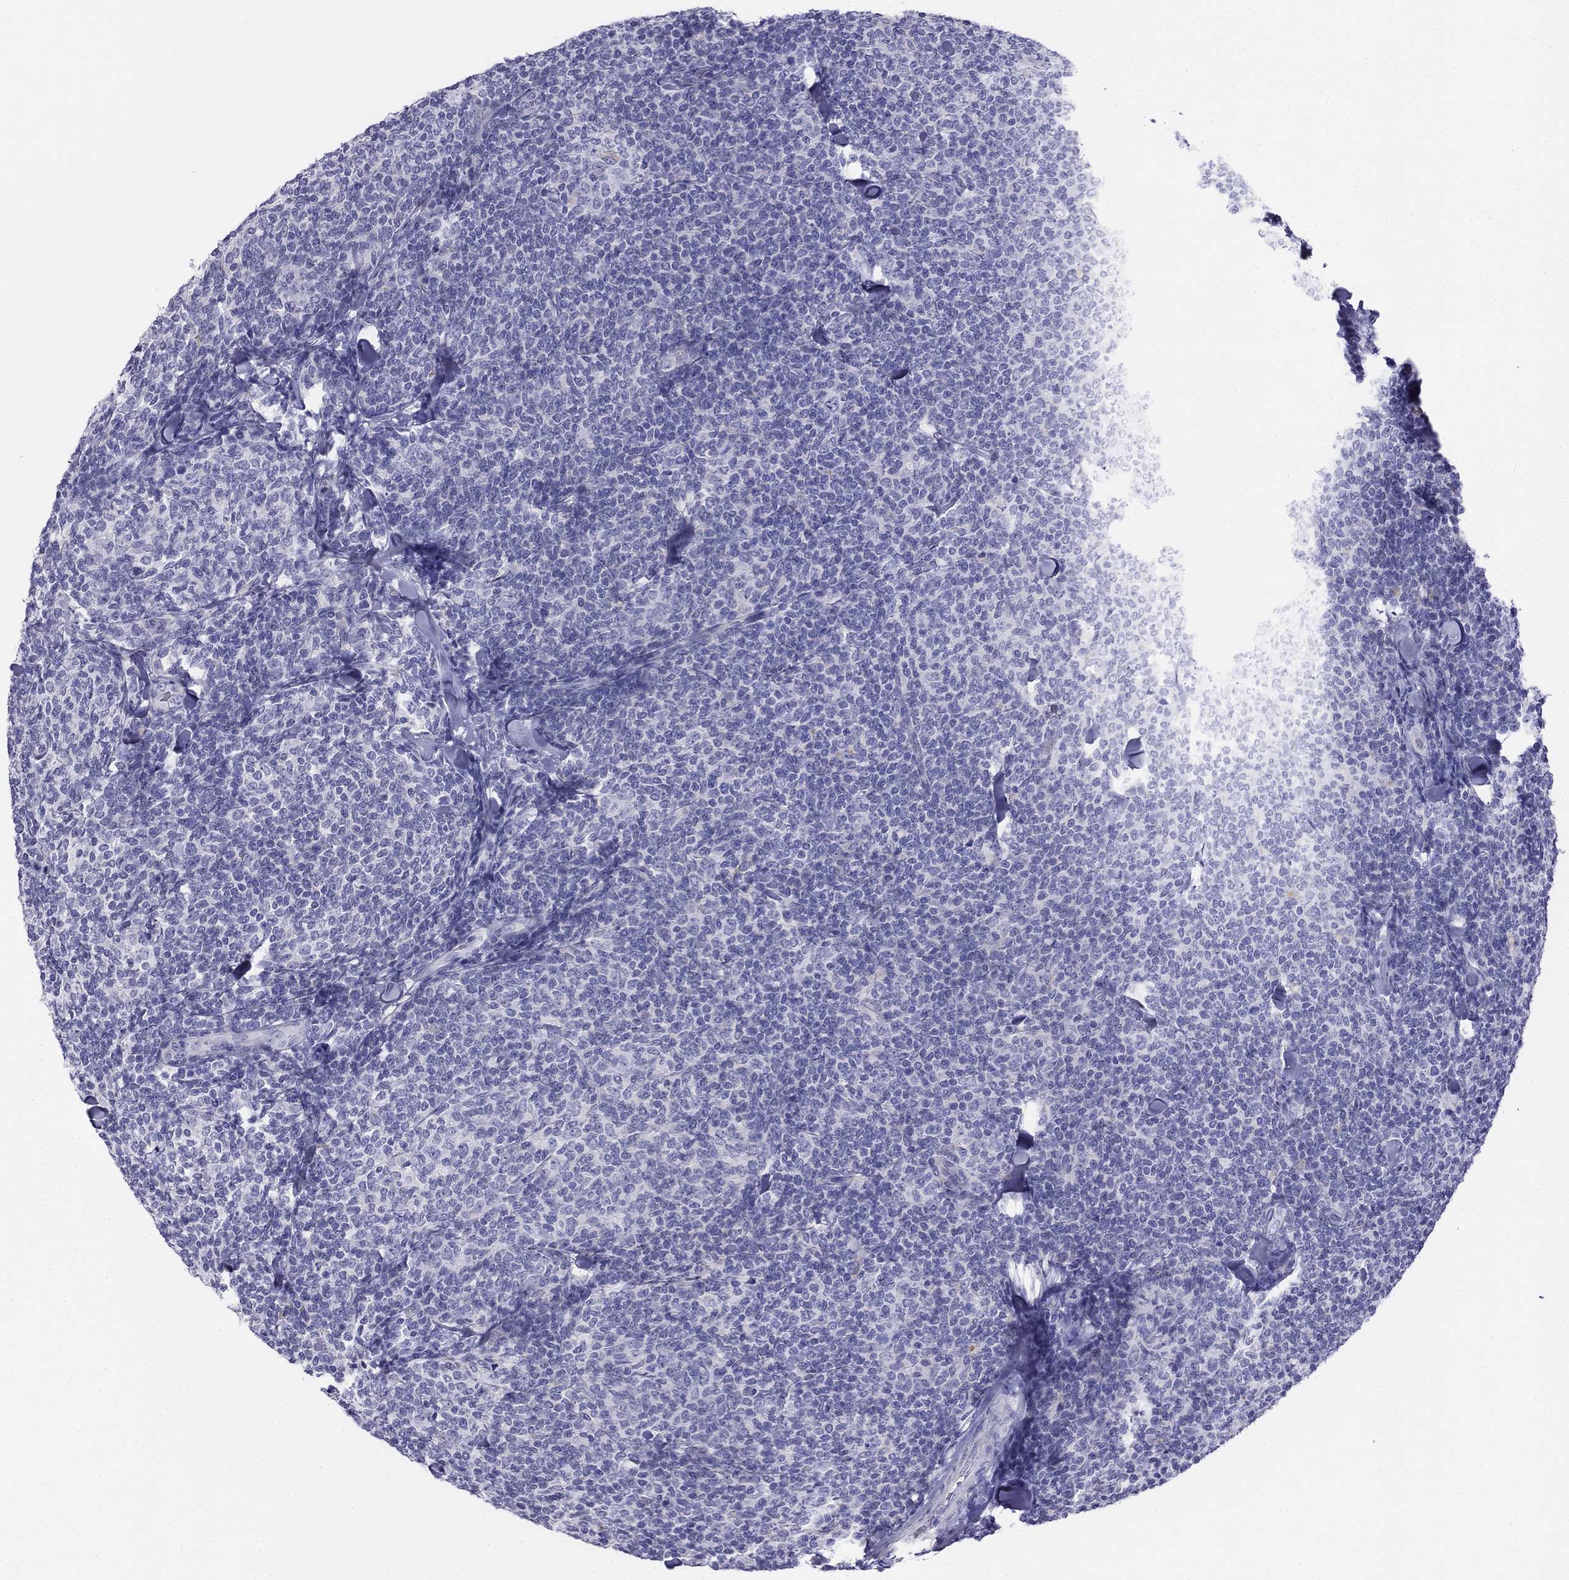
{"staining": {"intensity": "negative", "quantity": "none", "location": "none"}, "tissue": "lymphoma", "cell_type": "Tumor cells", "image_type": "cancer", "snomed": [{"axis": "morphology", "description": "Malignant lymphoma, non-Hodgkin's type, Low grade"}, {"axis": "topography", "description": "Lymph node"}], "caption": "Human malignant lymphoma, non-Hodgkin's type (low-grade) stained for a protein using immunohistochemistry (IHC) exhibits no expression in tumor cells.", "gene": "ALOXE3", "patient": {"sex": "female", "age": 56}}